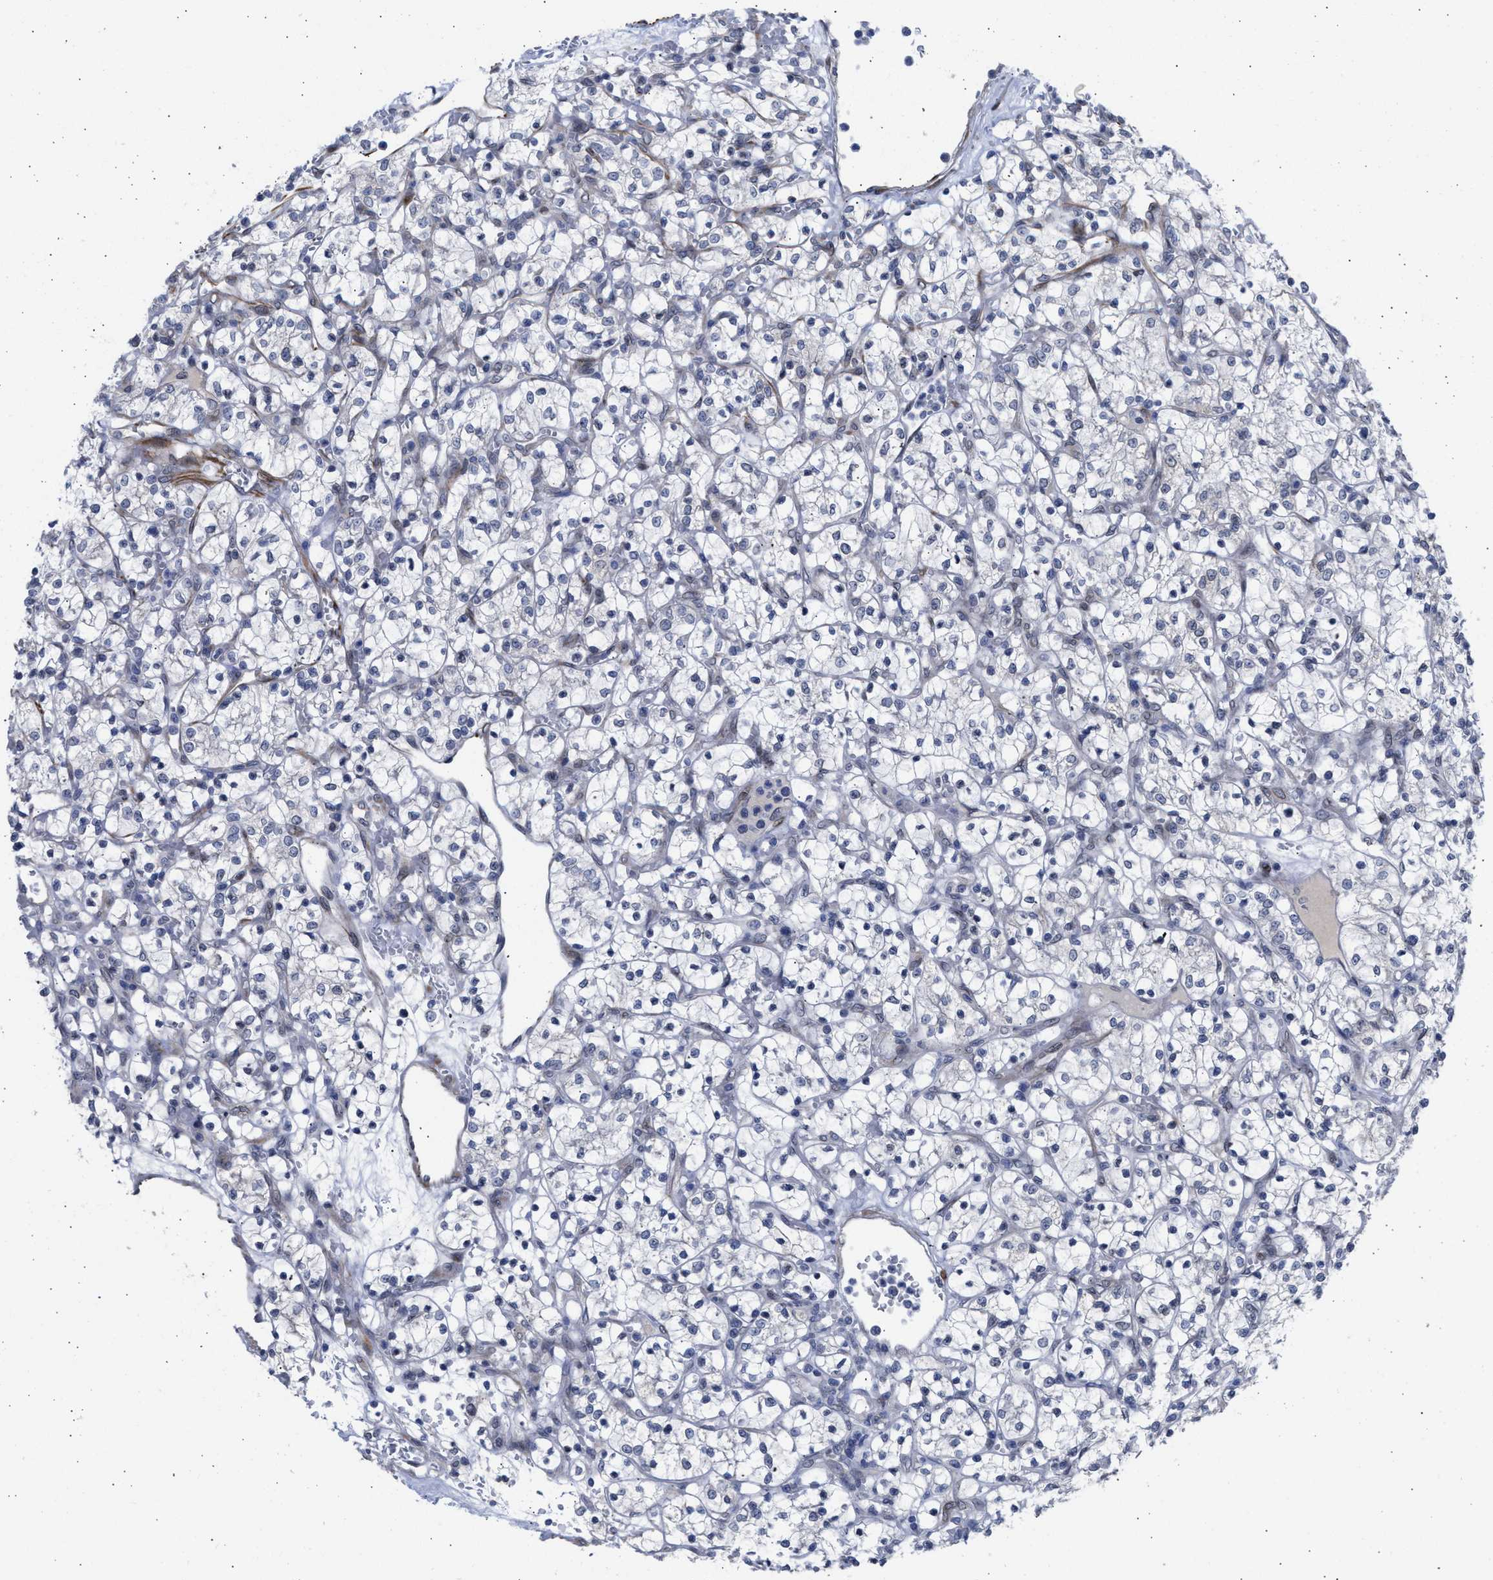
{"staining": {"intensity": "negative", "quantity": "none", "location": "none"}, "tissue": "renal cancer", "cell_type": "Tumor cells", "image_type": "cancer", "snomed": [{"axis": "morphology", "description": "Adenocarcinoma, NOS"}, {"axis": "topography", "description": "Kidney"}], "caption": "Protein analysis of adenocarcinoma (renal) reveals no significant staining in tumor cells.", "gene": "NUP35", "patient": {"sex": "female", "age": 69}}